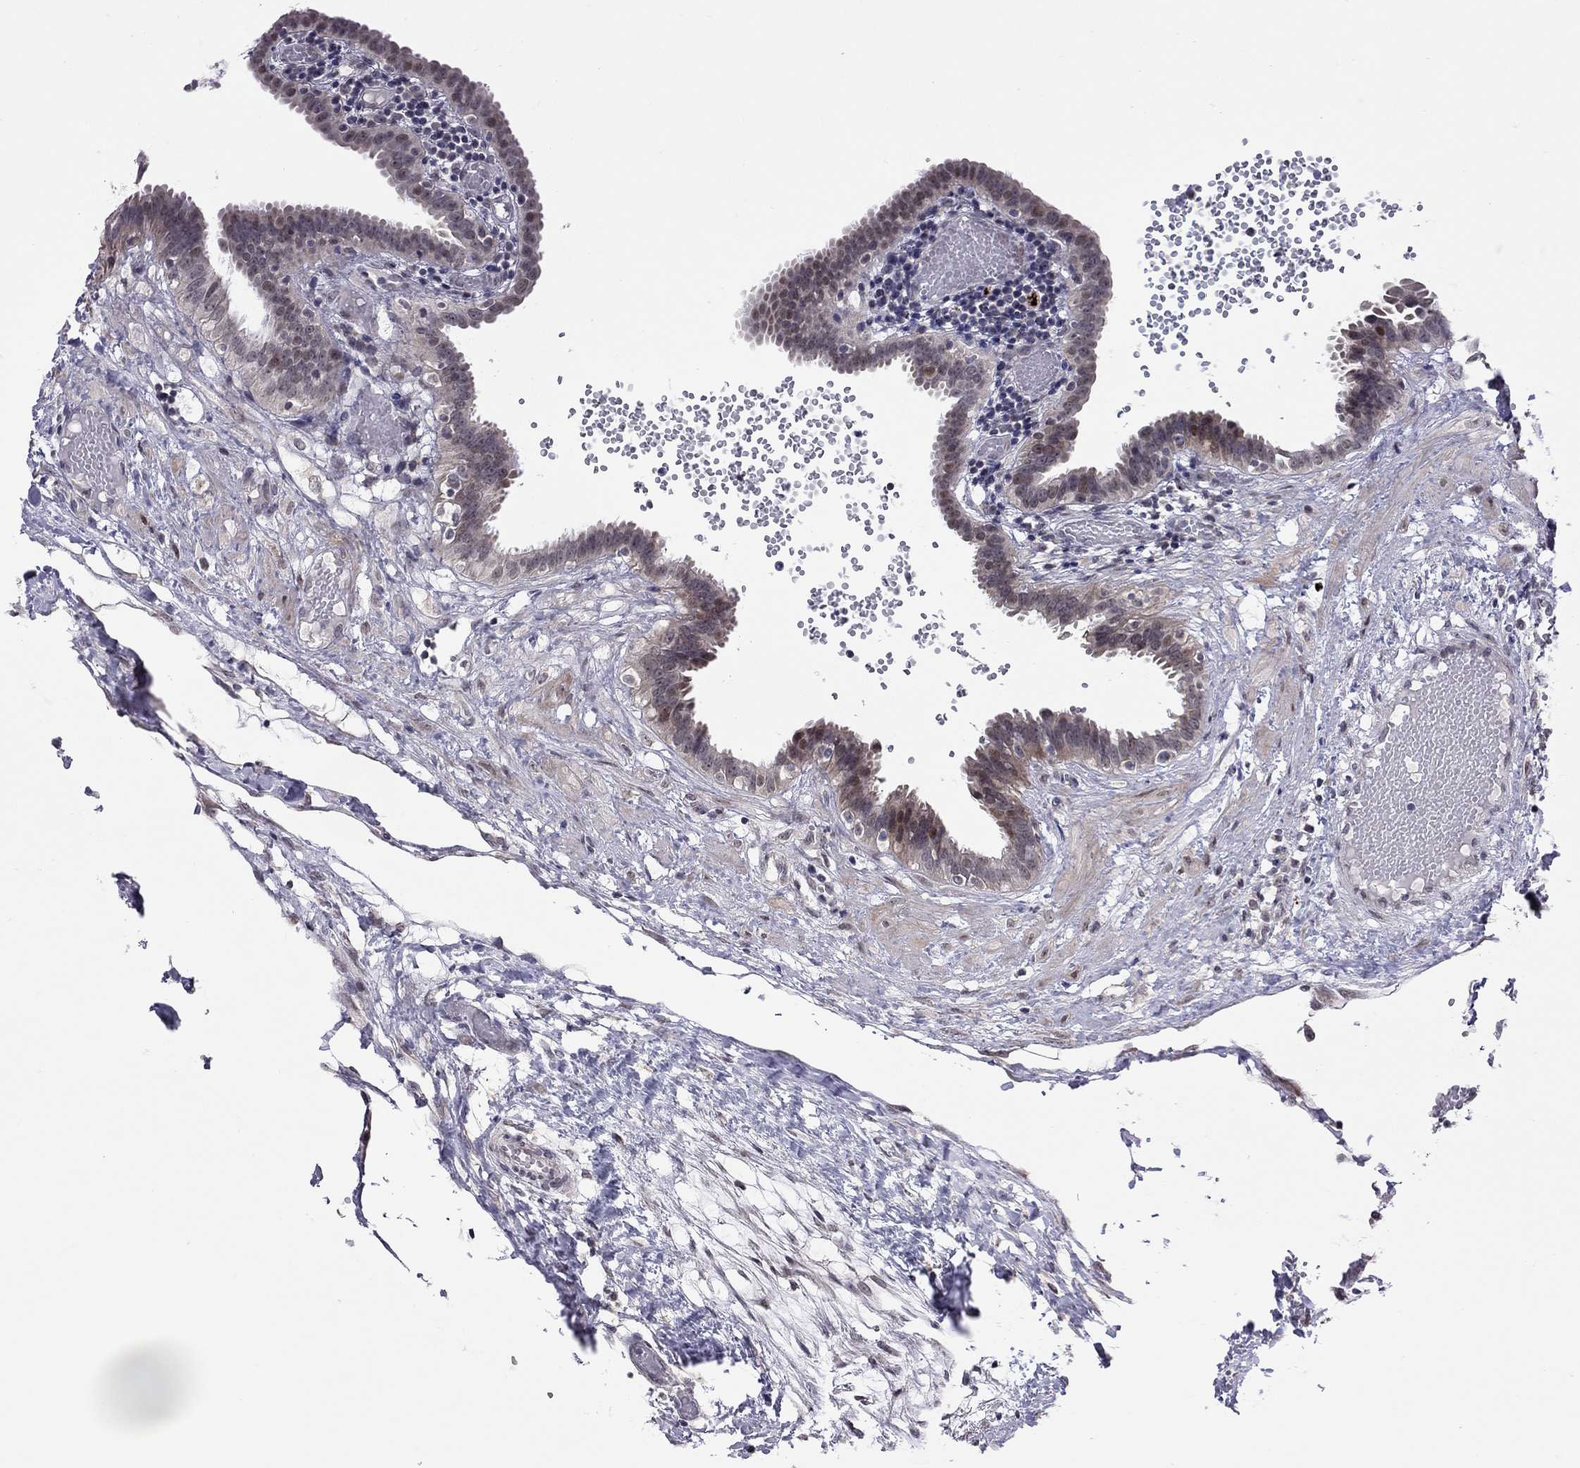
{"staining": {"intensity": "moderate", "quantity": "<25%", "location": "nuclear"}, "tissue": "fallopian tube", "cell_type": "Glandular cells", "image_type": "normal", "snomed": [{"axis": "morphology", "description": "Normal tissue, NOS"}, {"axis": "topography", "description": "Fallopian tube"}], "caption": "Glandular cells display moderate nuclear staining in about <25% of cells in benign fallopian tube.", "gene": "HES5", "patient": {"sex": "female", "age": 37}}